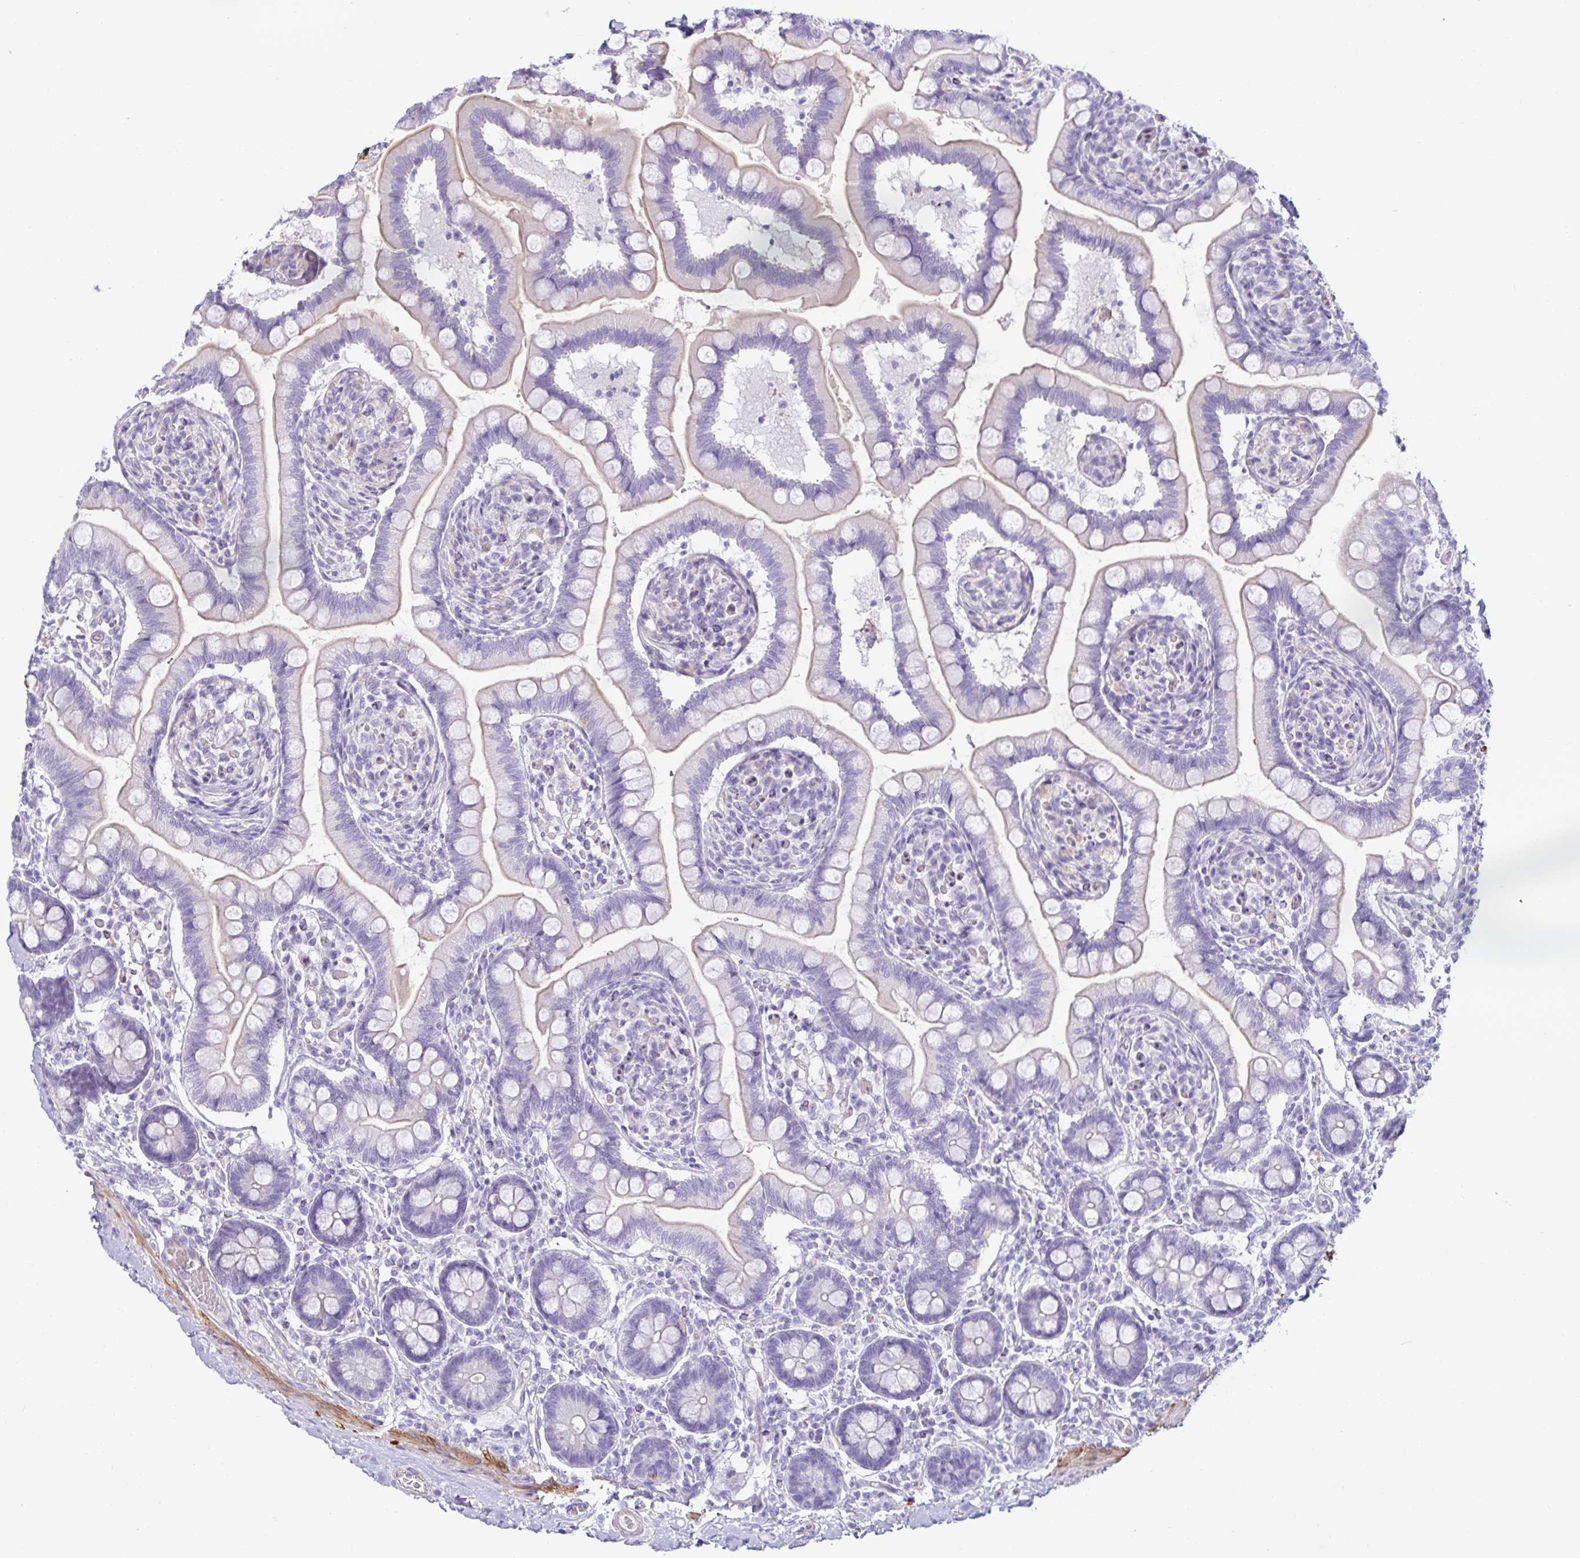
{"staining": {"intensity": "negative", "quantity": "none", "location": "none"}, "tissue": "small intestine", "cell_type": "Glandular cells", "image_type": "normal", "snomed": [{"axis": "morphology", "description": "Normal tissue, NOS"}, {"axis": "topography", "description": "Small intestine"}], "caption": "Glandular cells are negative for brown protein staining in normal small intestine. (Brightfield microscopy of DAB (3,3'-diaminobenzidine) immunohistochemistry (IHC) at high magnification).", "gene": "SPAG4", "patient": {"sex": "female", "age": 64}}